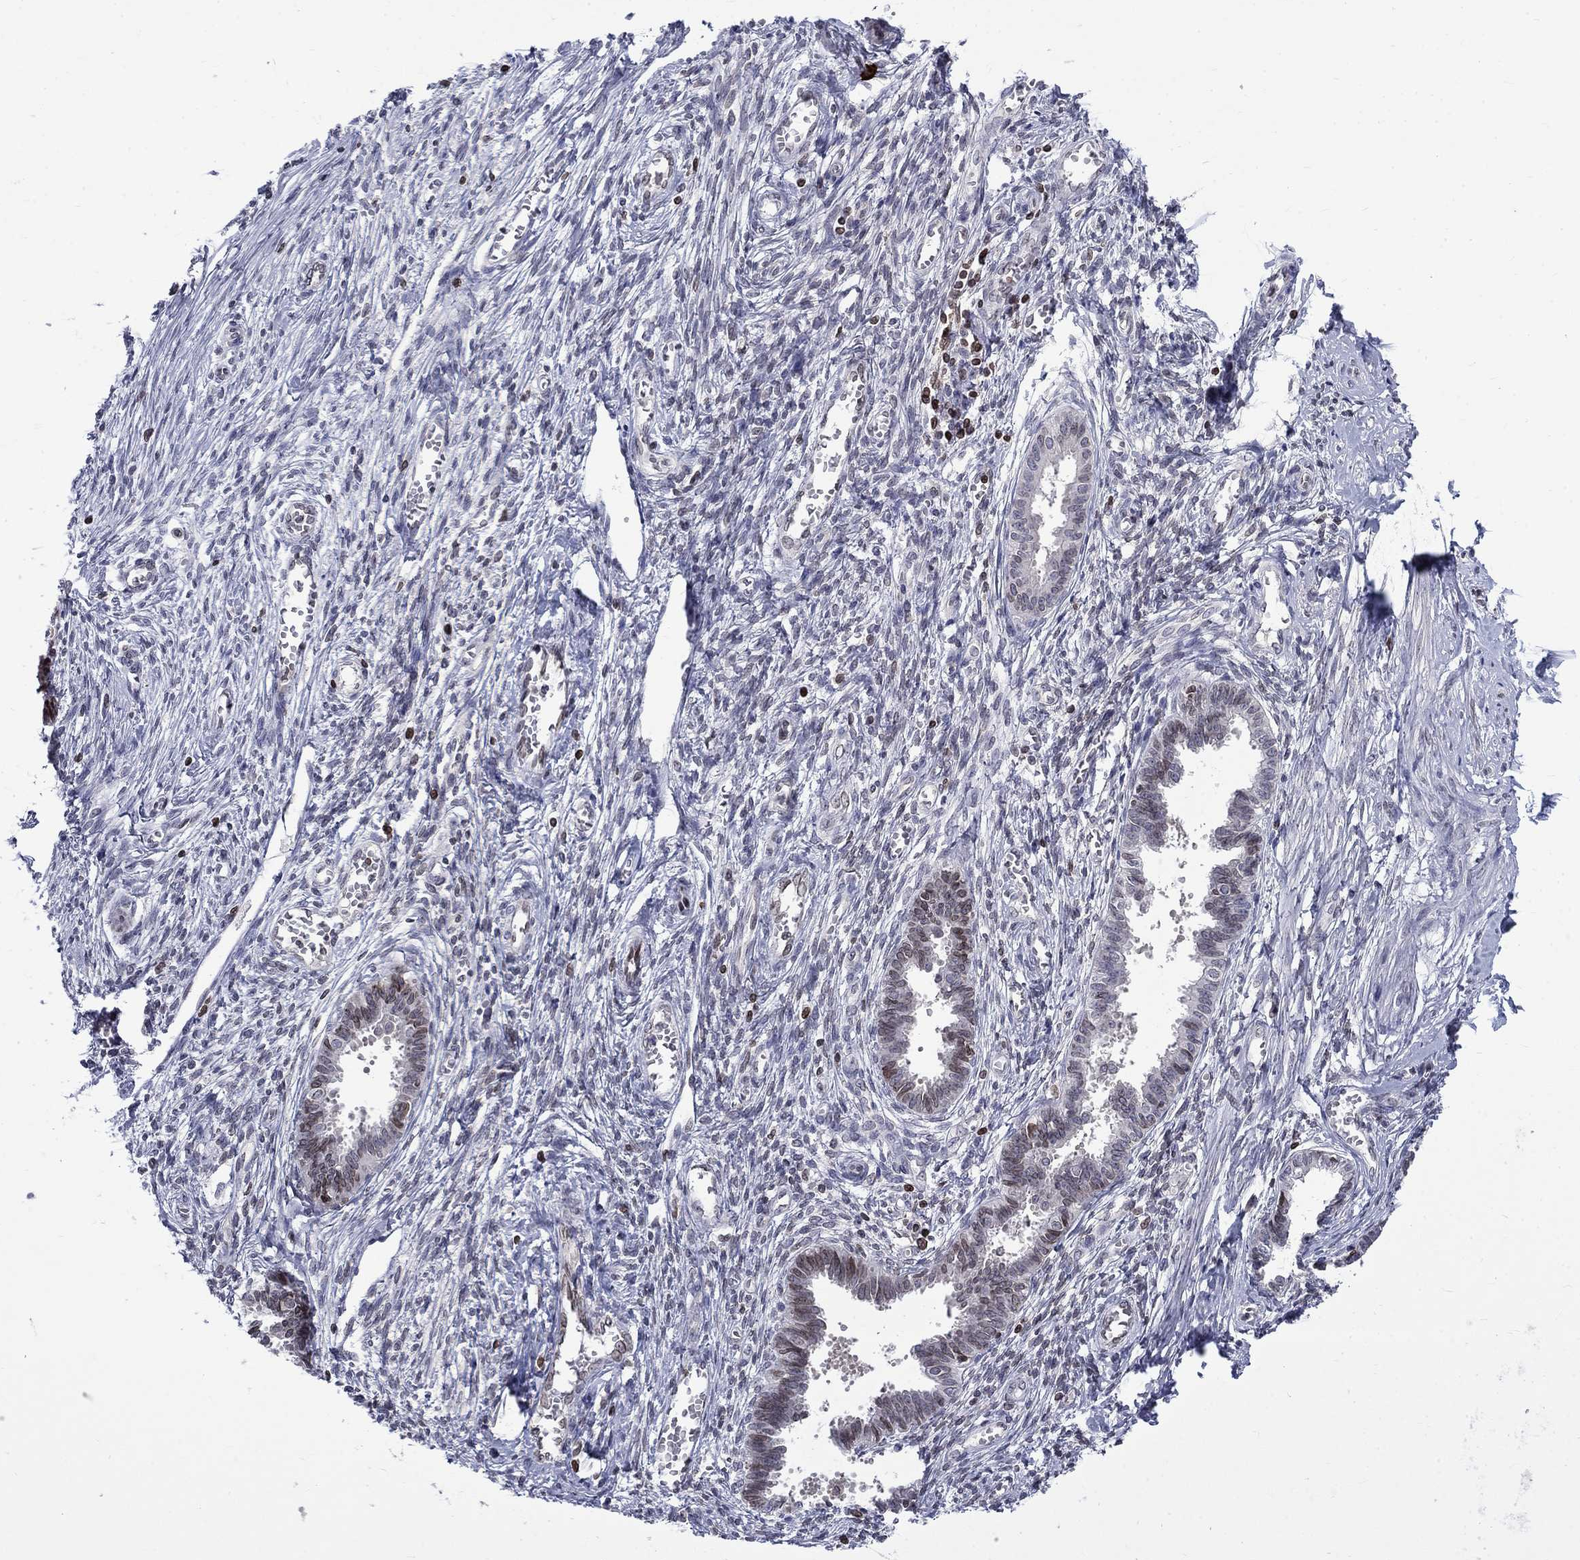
{"staining": {"intensity": "negative", "quantity": "none", "location": "none"}, "tissue": "endometrium", "cell_type": "Cells in endometrial stroma", "image_type": "normal", "snomed": [{"axis": "morphology", "description": "Normal tissue, NOS"}, {"axis": "topography", "description": "Cervix"}, {"axis": "topography", "description": "Endometrium"}], "caption": "Cells in endometrial stroma are negative for brown protein staining in unremarkable endometrium. Brightfield microscopy of IHC stained with DAB (brown) and hematoxylin (blue), captured at high magnification.", "gene": "SLA", "patient": {"sex": "female", "age": 37}}